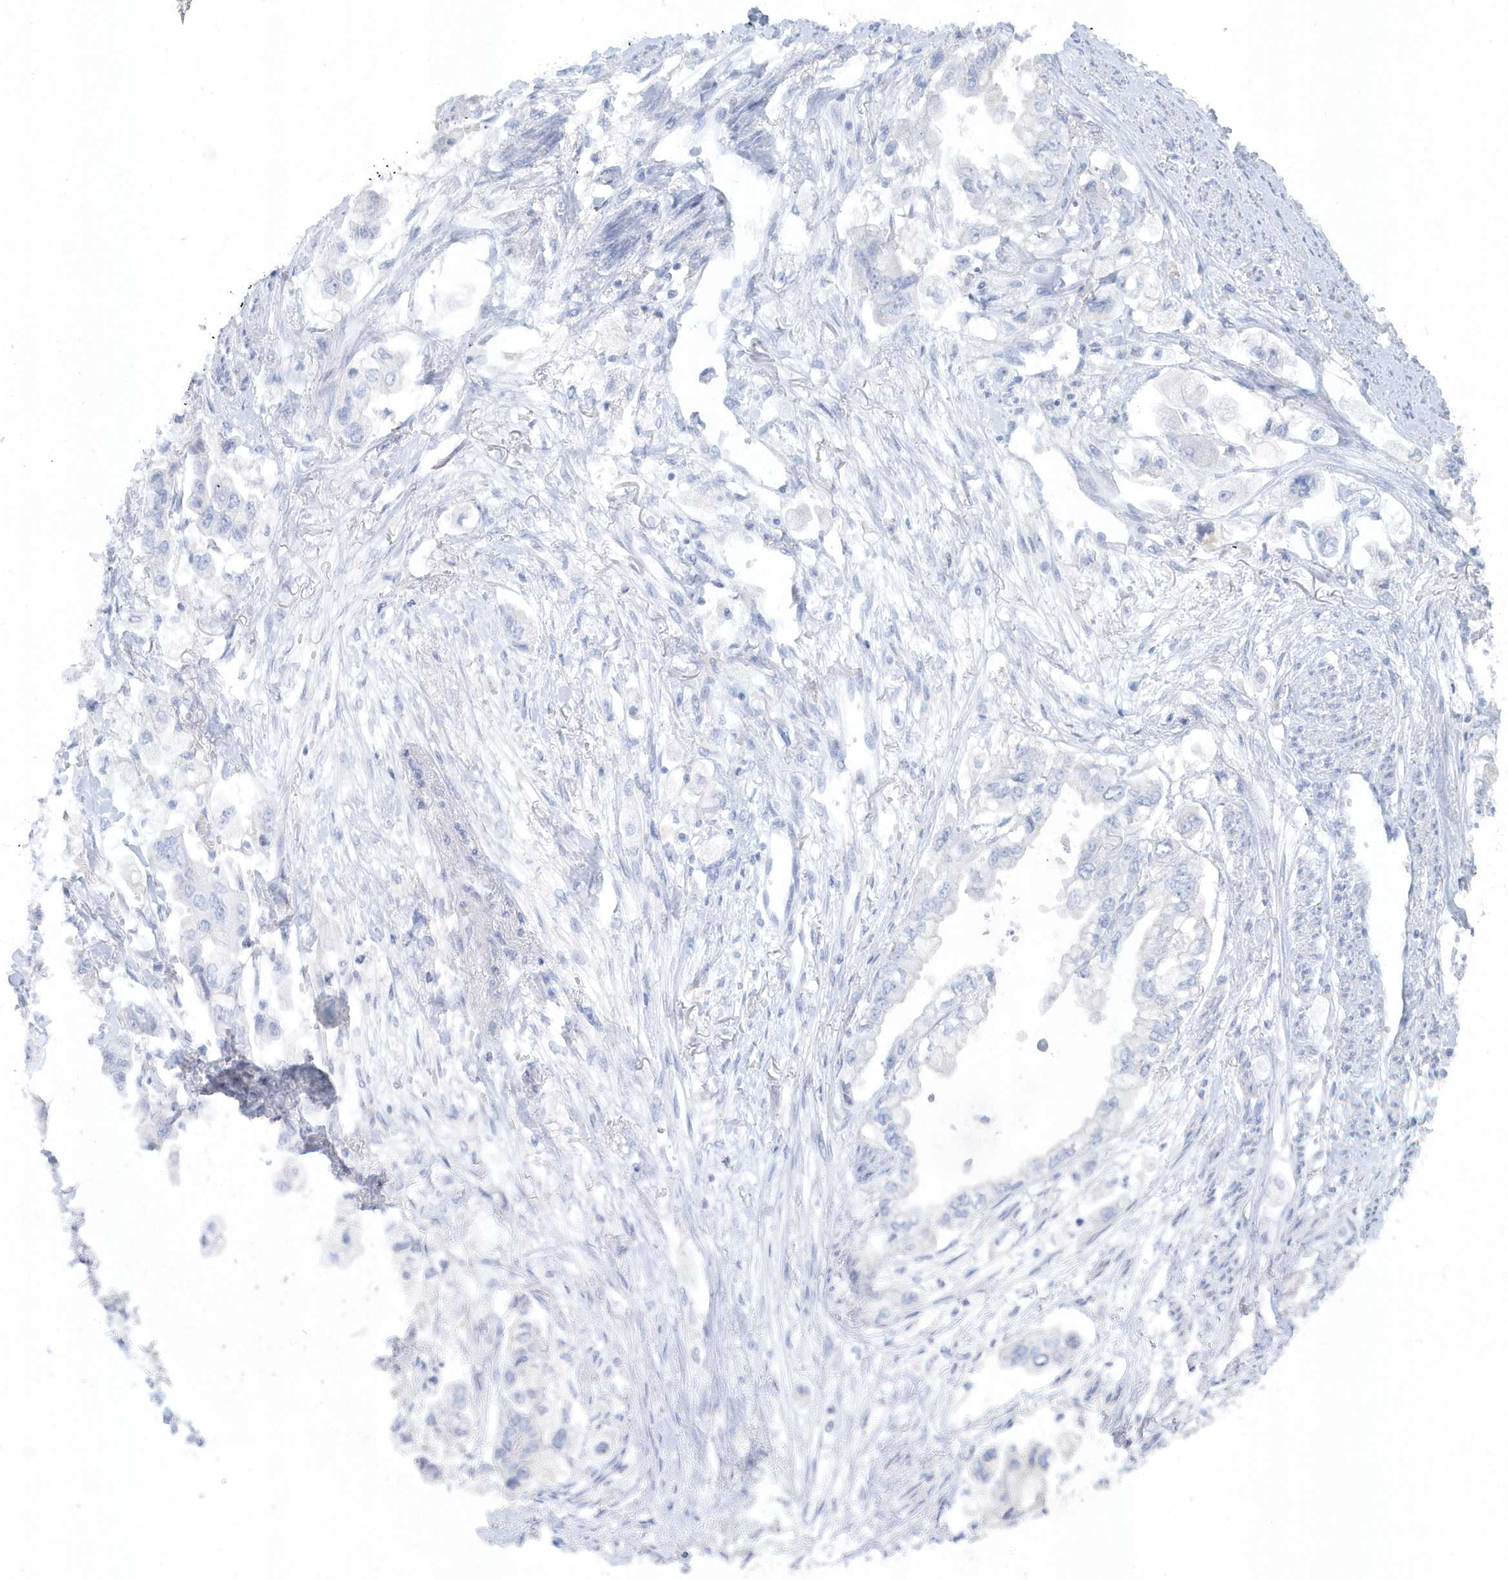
{"staining": {"intensity": "negative", "quantity": "none", "location": "none"}, "tissue": "stomach cancer", "cell_type": "Tumor cells", "image_type": "cancer", "snomed": [{"axis": "morphology", "description": "Adenocarcinoma, NOS"}, {"axis": "topography", "description": "Stomach"}], "caption": "Immunohistochemical staining of human stomach cancer (adenocarcinoma) demonstrates no significant staining in tumor cells.", "gene": "FAM98A", "patient": {"sex": "male", "age": 62}}